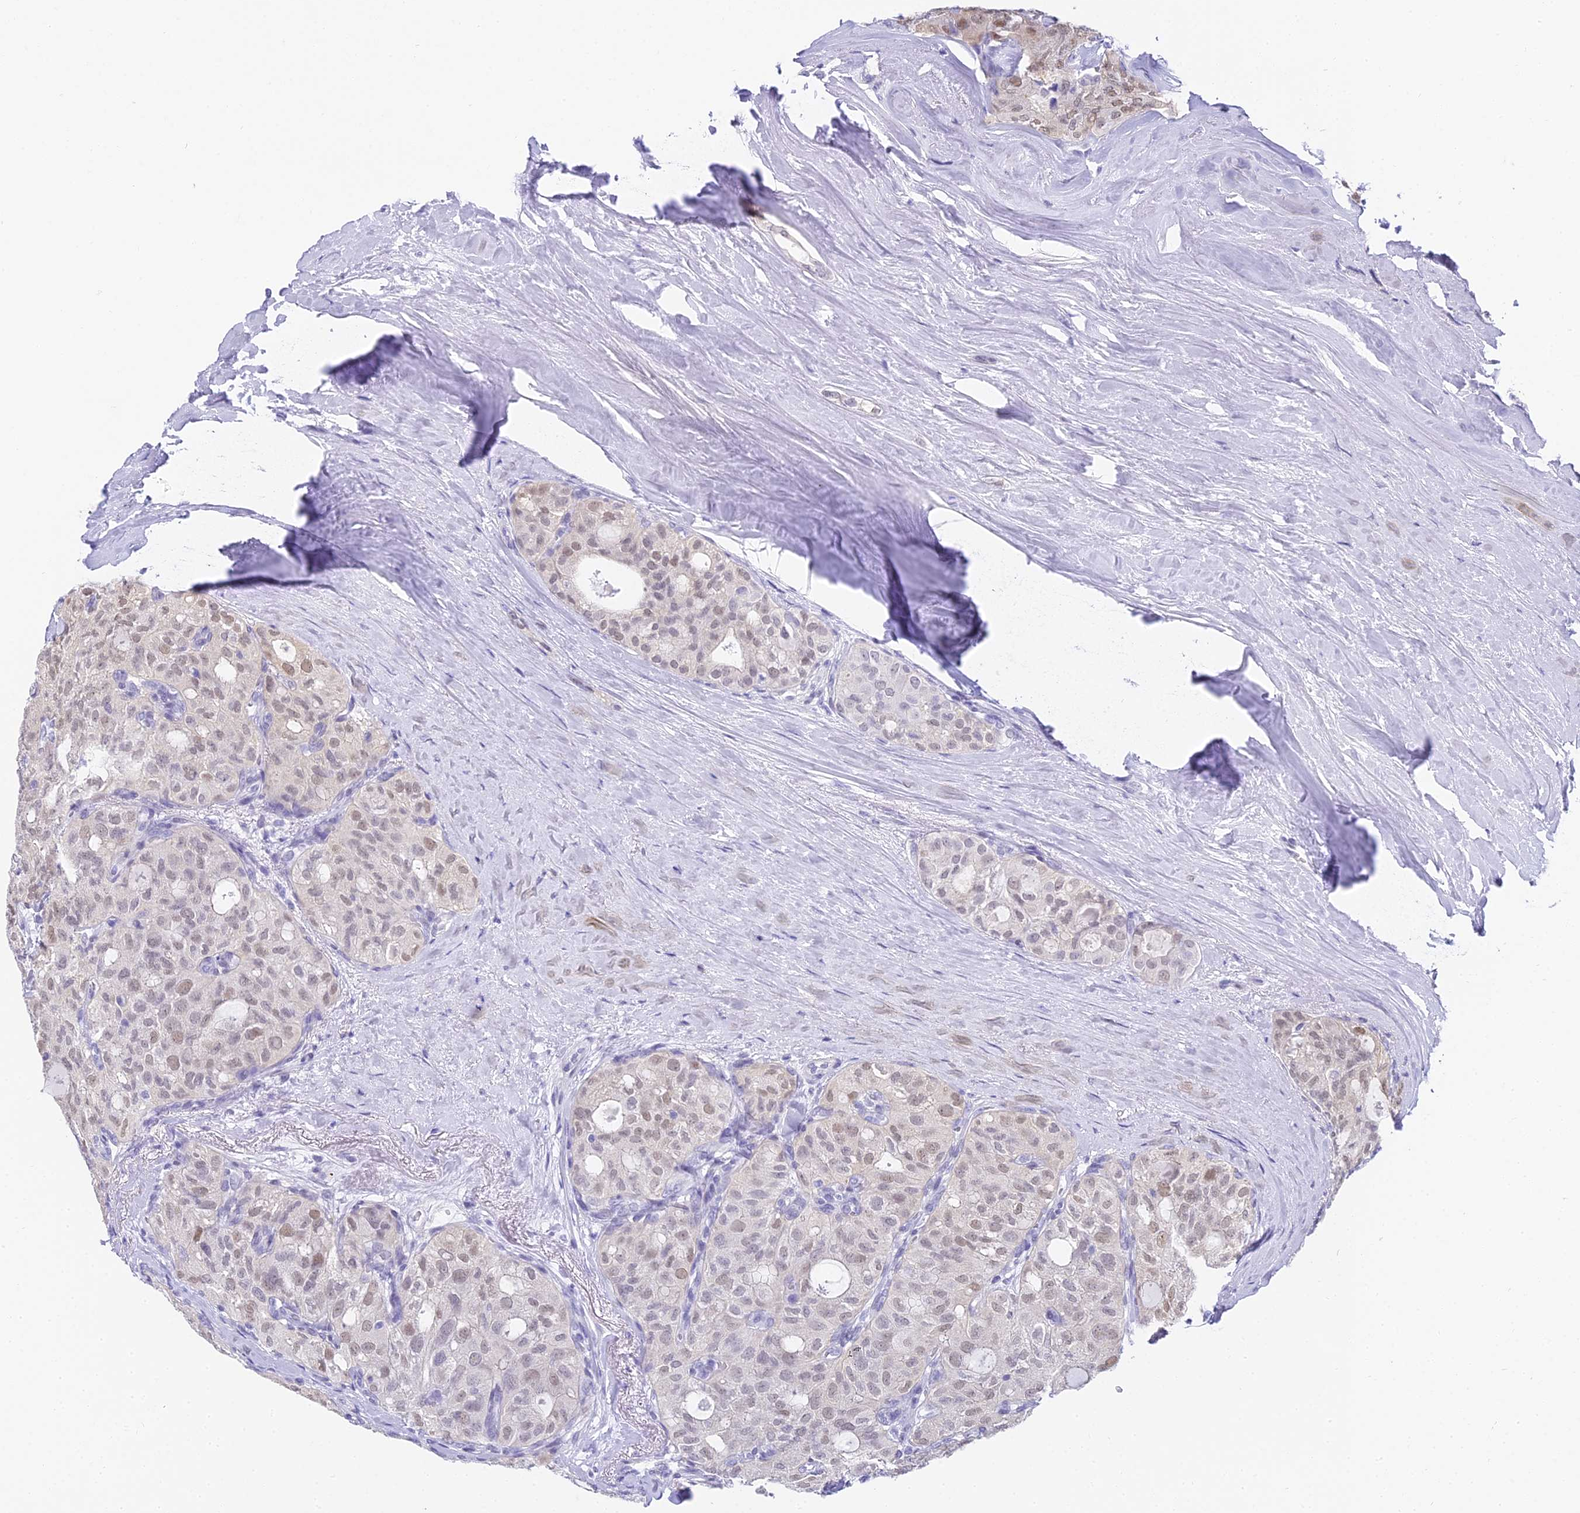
{"staining": {"intensity": "weak", "quantity": ">75%", "location": "nuclear"}, "tissue": "thyroid cancer", "cell_type": "Tumor cells", "image_type": "cancer", "snomed": [{"axis": "morphology", "description": "Follicular adenoma carcinoma, NOS"}, {"axis": "topography", "description": "Thyroid gland"}], "caption": "Thyroid cancer (follicular adenoma carcinoma) stained with DAB immunohistochemistry demonstrates low levels of weak nuclear expression in approximately >75% of tumor cells.", "gene": "ABHD14A-ACY1", "patient": {"sex": "male", "age": 75}}